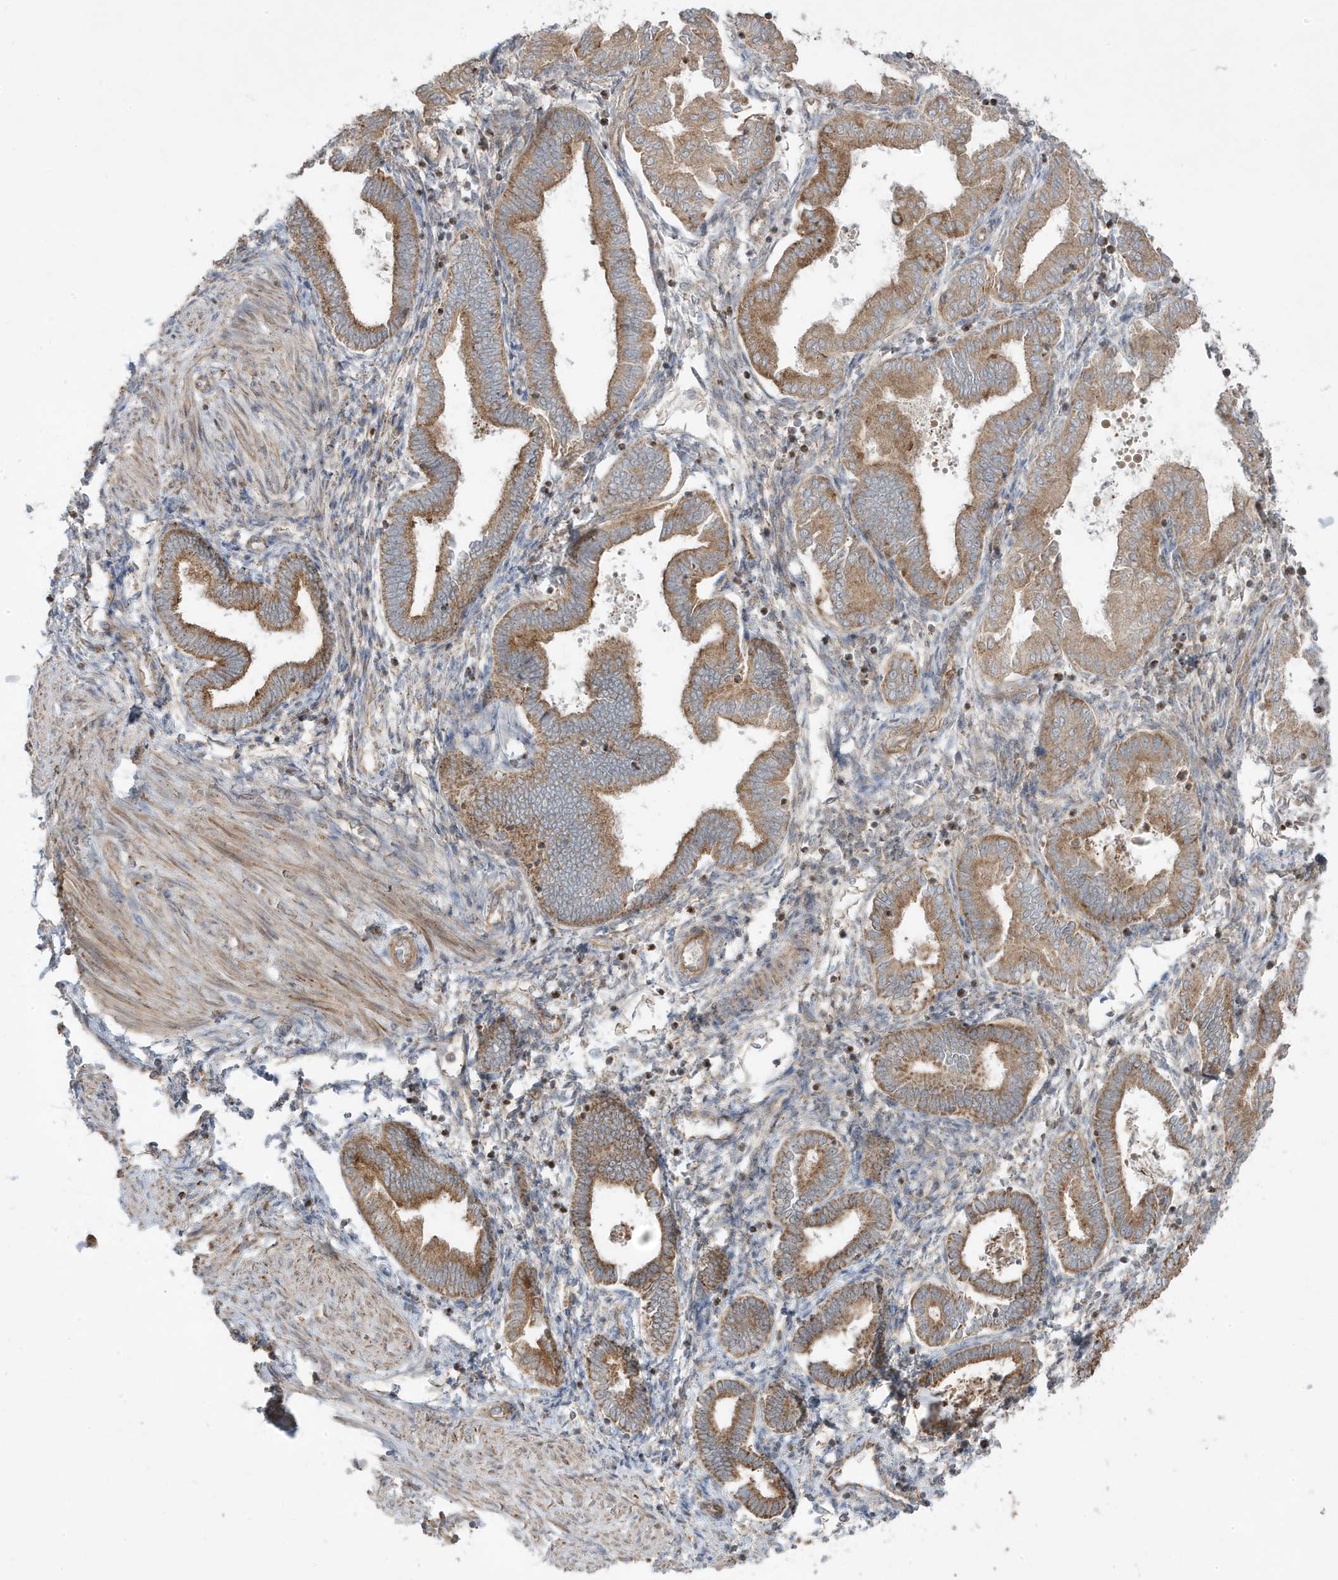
{"staining": {"intensity": "negative", "quantity": "none", "location": "none"}, "tissue": "endometrium", "cell_type": "Cells in endometrial stroma", "image_type": "normal", "snomed": [{"axis": "morphology", "description": "Normal tissue, NOS"}, {"axis": "topography", "description": "Endometrium"}], "caption": "This image is of unremarkable endometrium stained with IHC to label a protein in brown with the nuclei are counter-stained blue. There is no expression in cells in endometrial stroma. (Stains: DAB (3,3'-diaminobenzidine) immunohistochemistry (IHC) with hematoxylin counter stain, Microscopy: brightfield microscopy at high magnification).", "gene": "CLUAP1", "patient": {"sex": "female", "age": 53}}